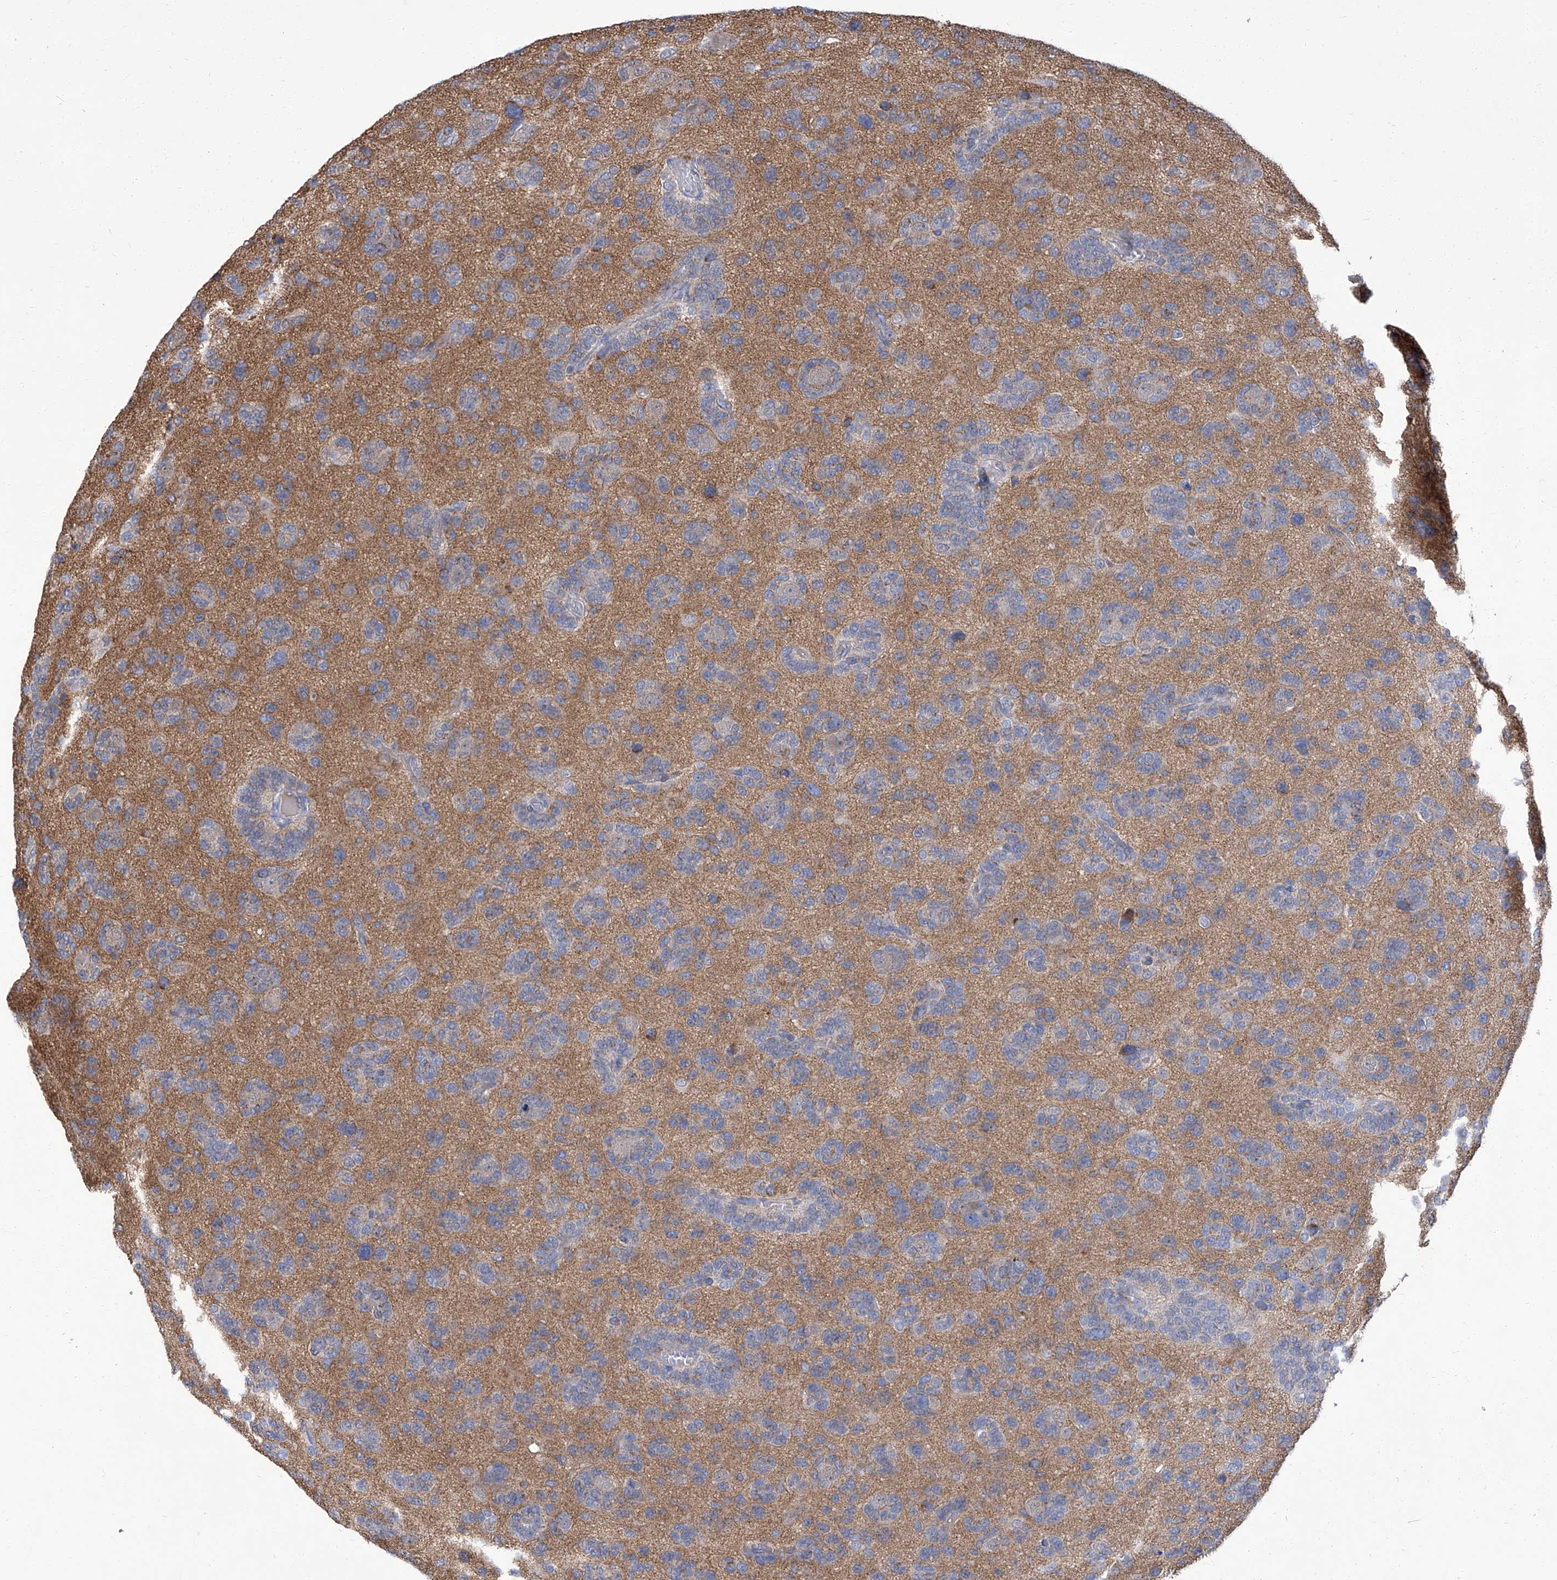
{"staining": {"intensity": "negative", "quantity": "none", "location": "none"}, "tissue": "glioma", "cell_type": "Tumor cells", "image_type": "cancer", "snomed": [{"axis": "morphology", "description": "Glioma, malignant, High grade"}, {"axis": "topography", "description": "Brain"}], "caption": "An image of human malignant high-grade glioma is negative for staining in tumor cells. (Immunohistochemistry (ihc), brightfield microscopy, high magnification).", "gene": "PARD3", "patient": {"sex": "female", "age": 59}}